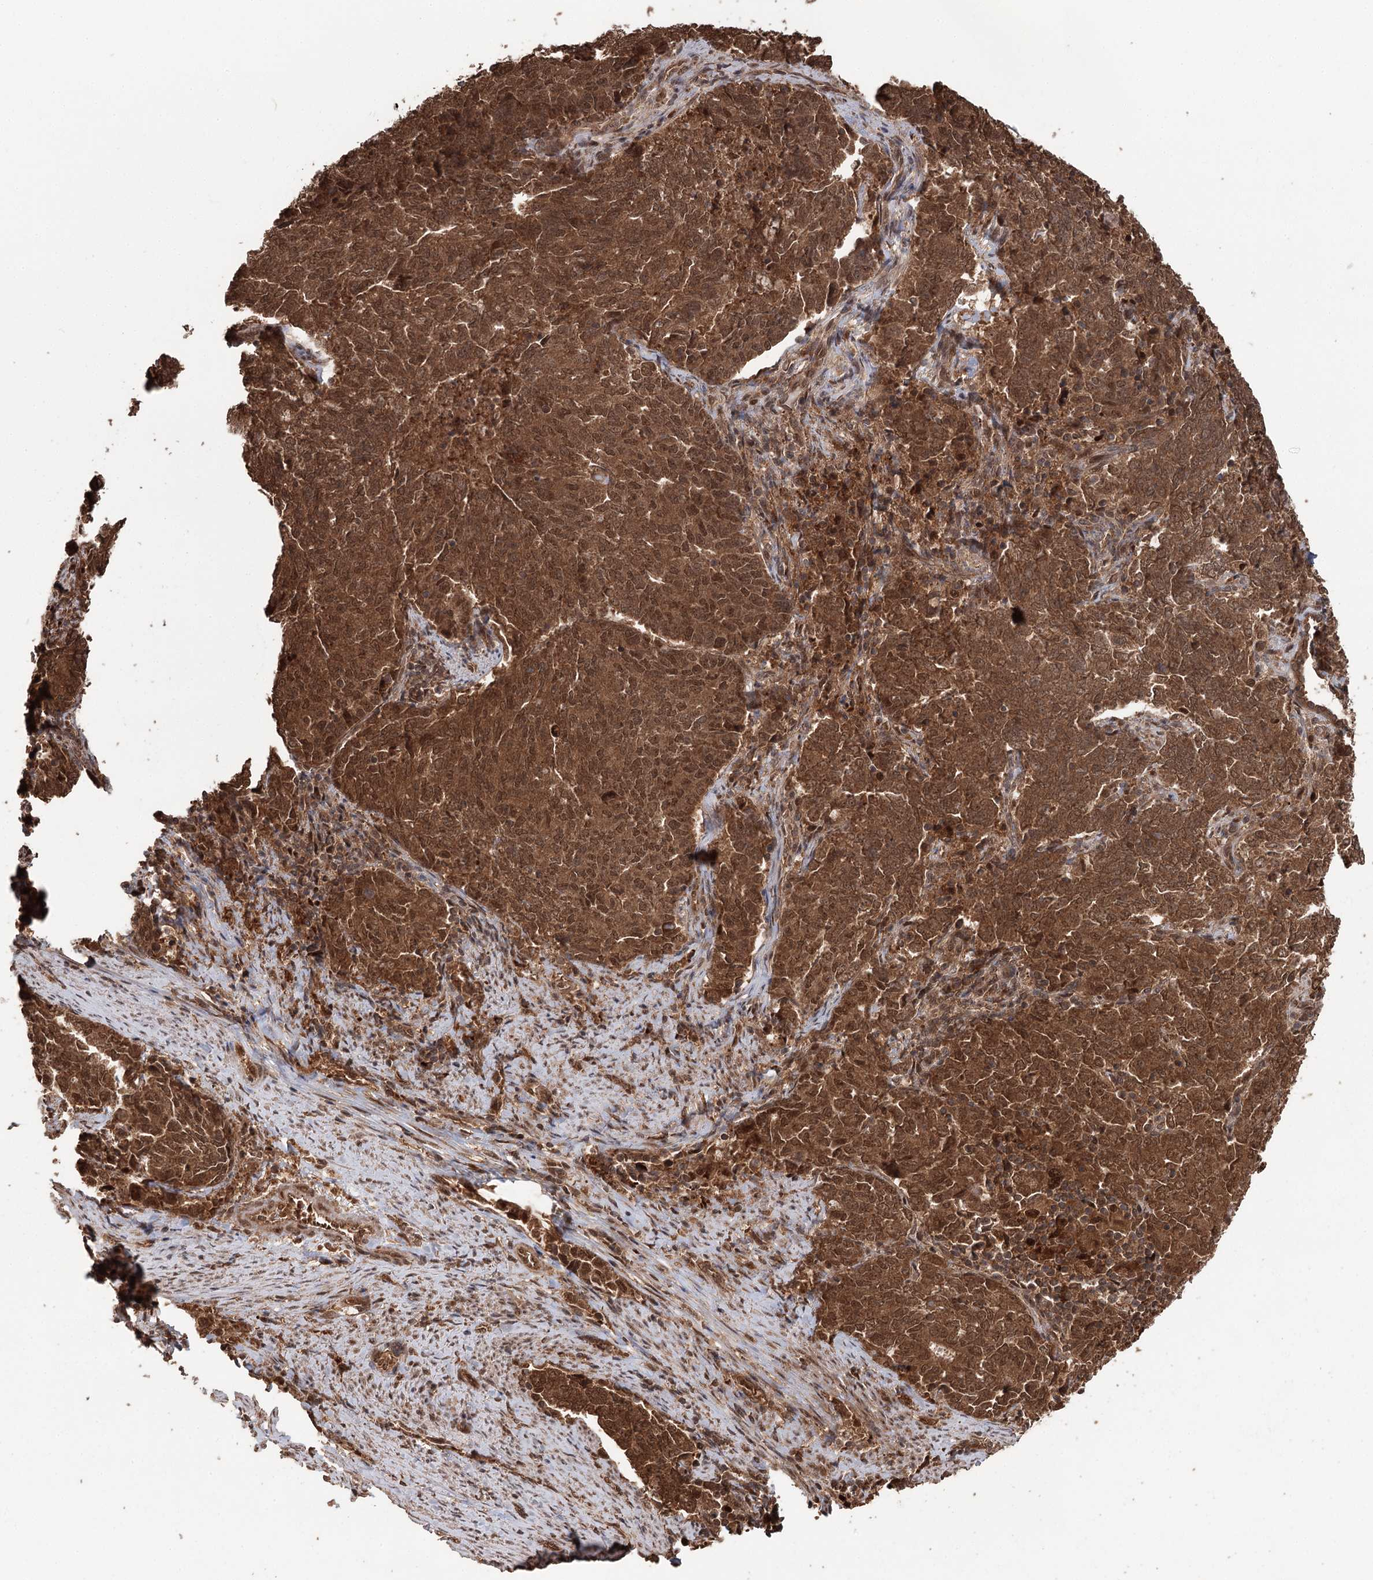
{"staining": {"intensity": "strong", "quantity": ">75%", "location": "cytoplasmic/membranous,nuclear"}, "tissue": "endometrial cancer", "cell_type": "Tumor cells", "image_type": "cancer", "snomed": [{"axis": "morphology", "description": "Adenocarcinoma, NOS"}, {"axis": "topography", "description": "Endometrium"}], "caption": "This histopathology image exhibits endometrial cancer stained with IHC to label a protein in brown. The cytoplasmic/membranous and nuclear of tumor cells show strong positivity for the protein. Nuclei are counter-stained blue.", "gene": "N6AMT1", "patient": {"sex": "female", "age": 80}}